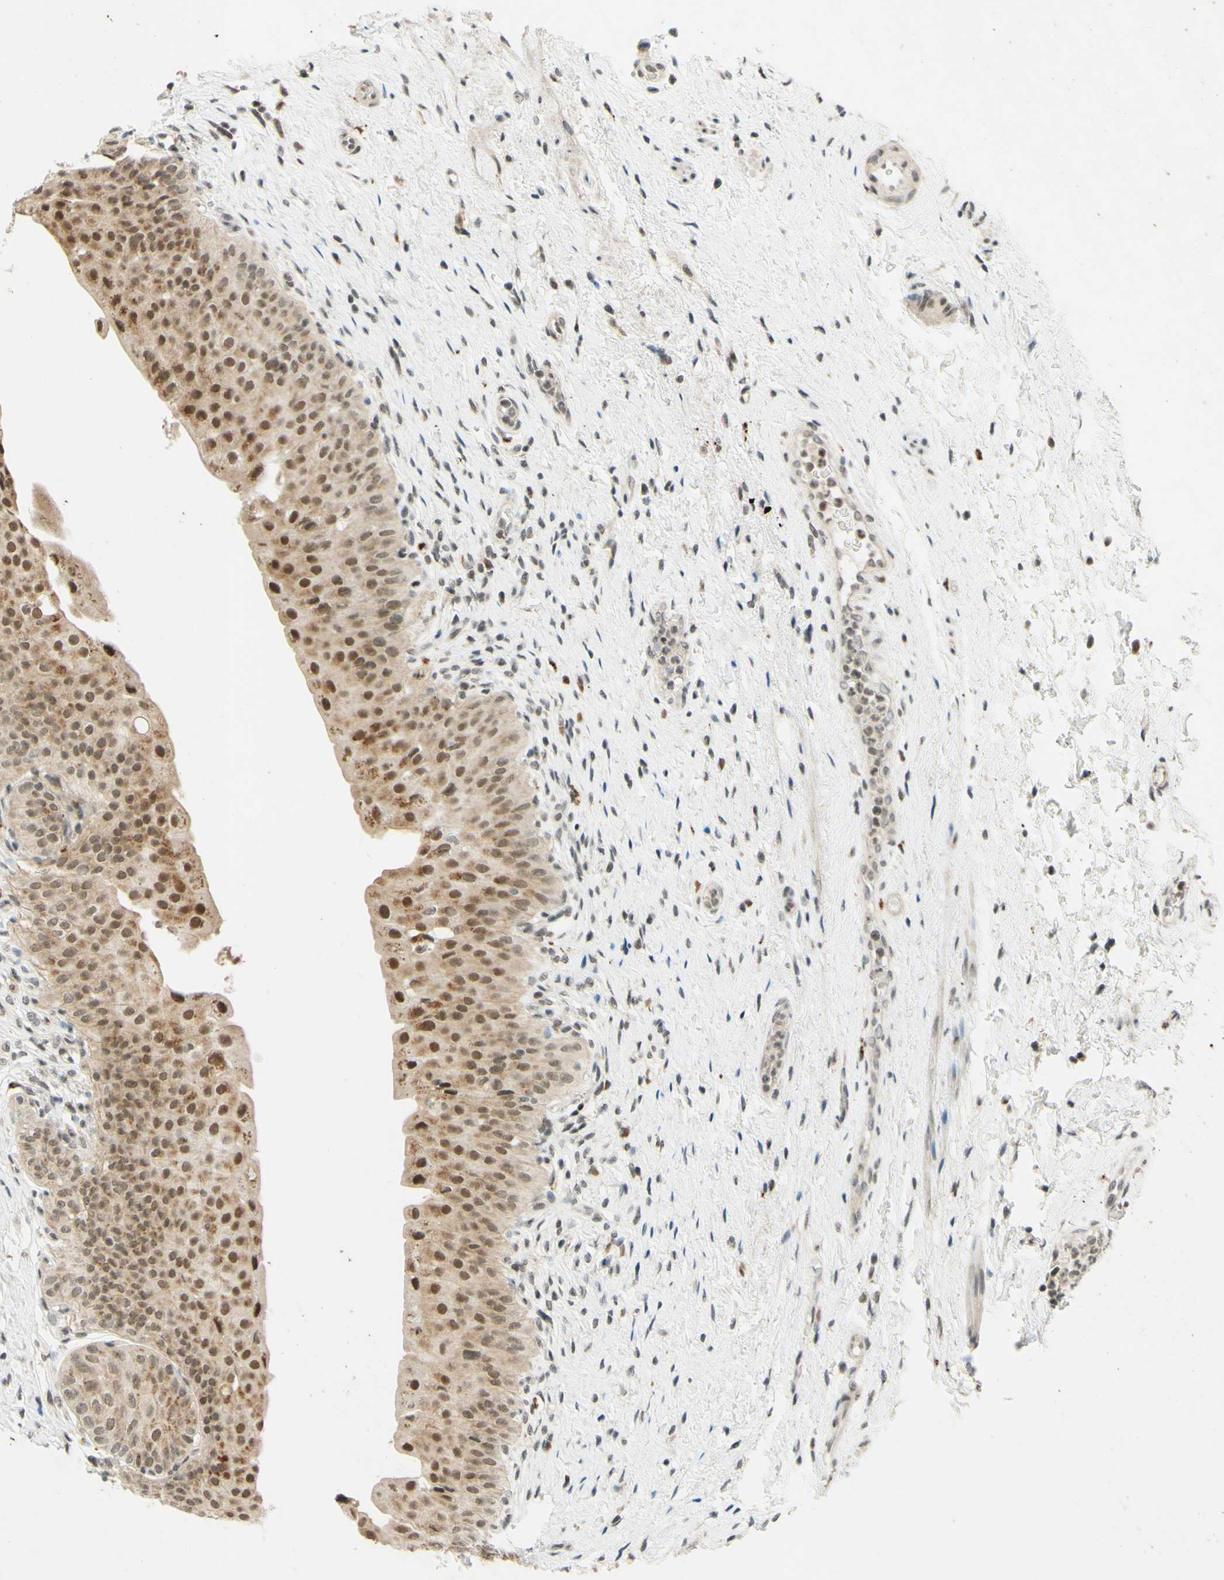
{"staining": {"intensity": "moderate", "quantity": ">75%", "location": "cytoplasmic/membranous,nuclear"}, "tissue": "urinary bladder", "cell_type": "Urothelial cells", "image_type": "normal", "snomed": [{"axis": "morphology", "description": "Normal tissue, NOS"}, {"axis": "morphology", "description": "Urothelial carcinoma, High grade"}, {"axis": "topography", "description": "Urinary bladder"}], "caption": "A photomicrograph of urinary bladder stained for a protein exhibits moderate cytoplasmic/membranous,nuclear brown staining in urothelial cells. (DAB IHC, brown staining for protein, blue staining for nuclei).", "gene": "SMARCB1", "patient": {"sex": "male", "age": 46}}